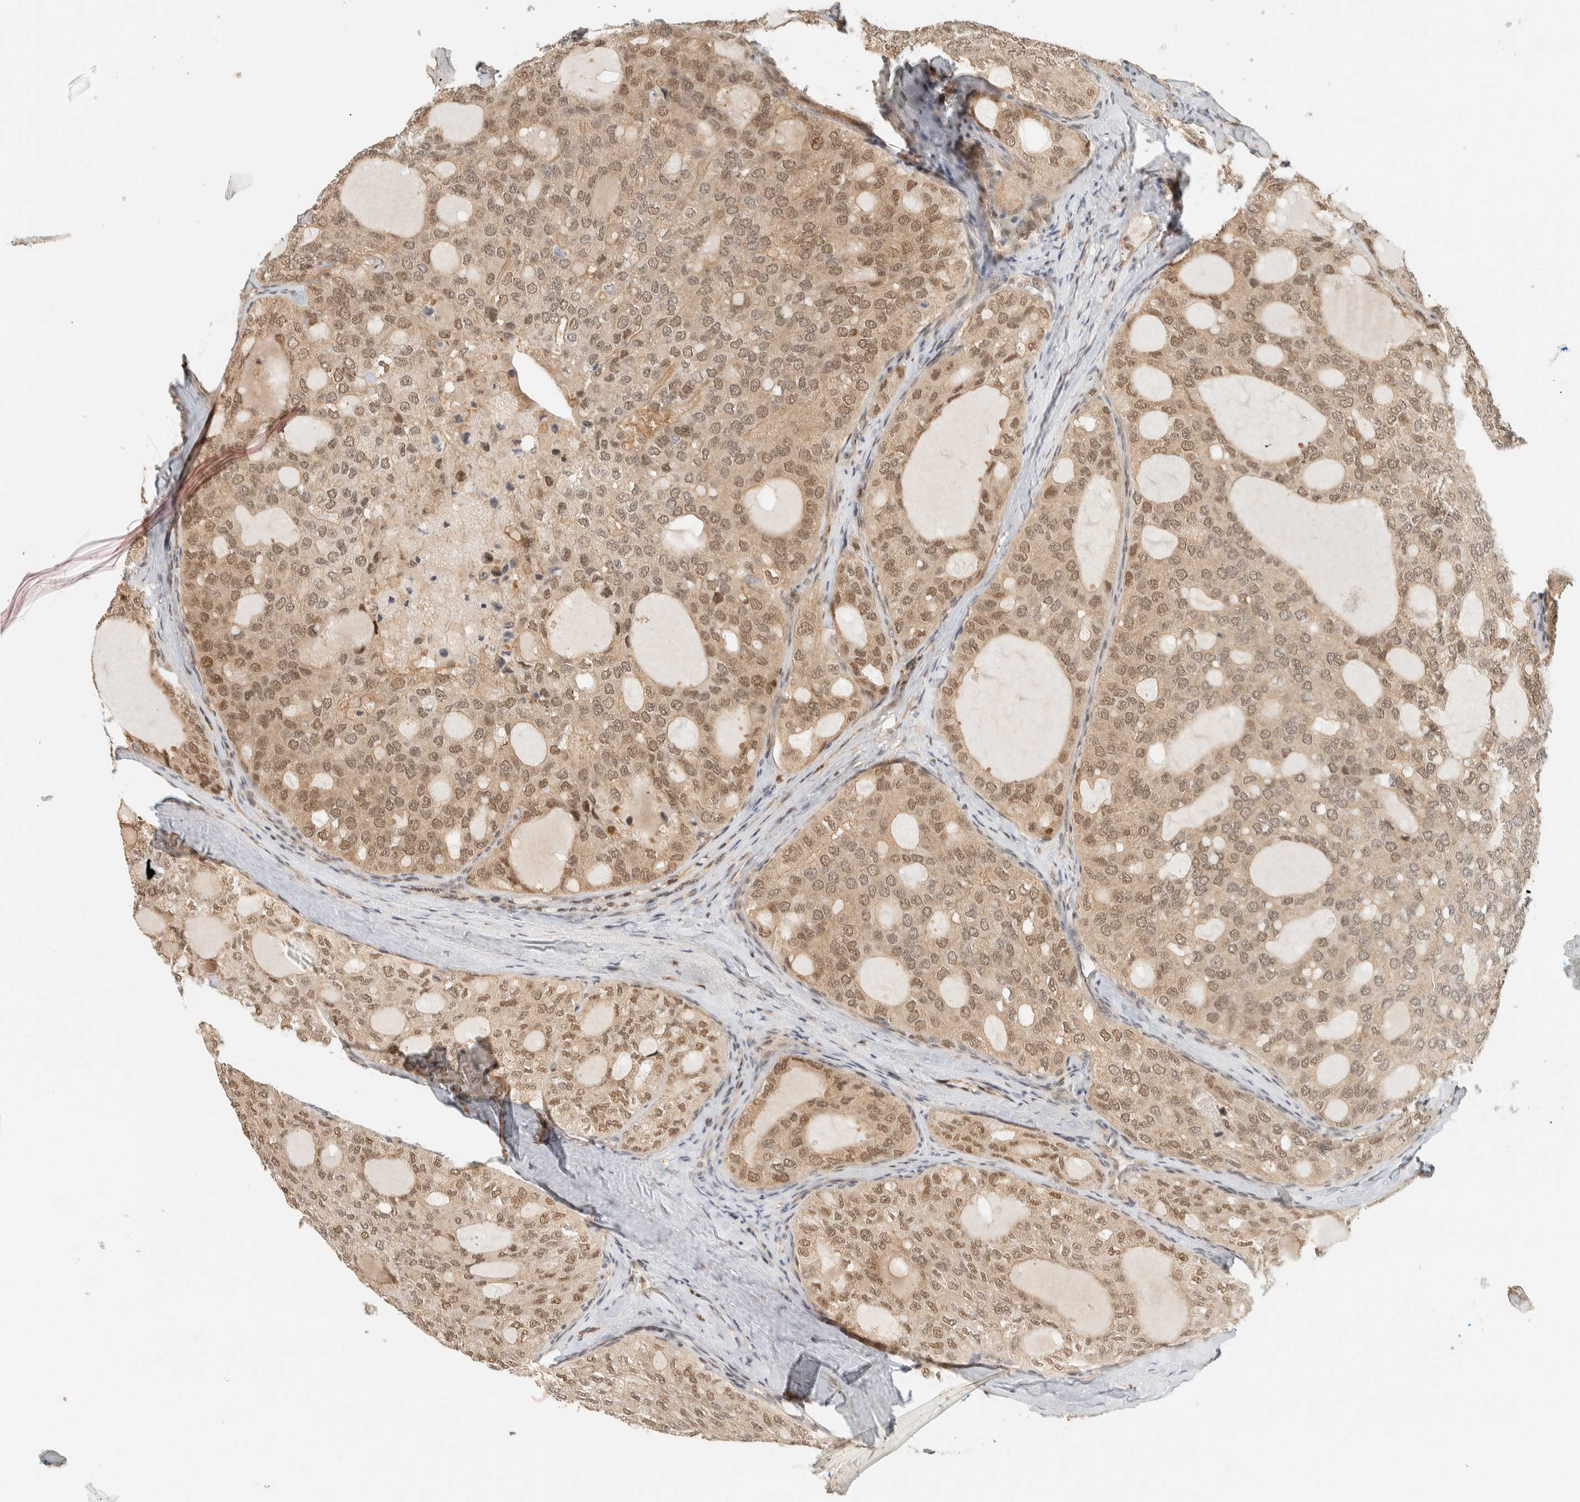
{"staining": {"intensity": "weak", "quantity": ">75%", "location": "cytoplasmic/membranous,nuclear"}, "tissue": "thyroid cancer", "cell_type": "Tumor cells", "image_type": "cancer", "snomed": [{"axis": "morphology", "description": "Follicular adenoma carcinoma, NOS"}, {"axis": "topography", "description": "Thyroid gland"}], "caption": "Thyroid cancer (follicular adenoma carcinoma) stained with a protein marker shows weak staining in tumor cells.", "gene": "ARFGEF1", "patient": {"sex": "male", "age": 75}}